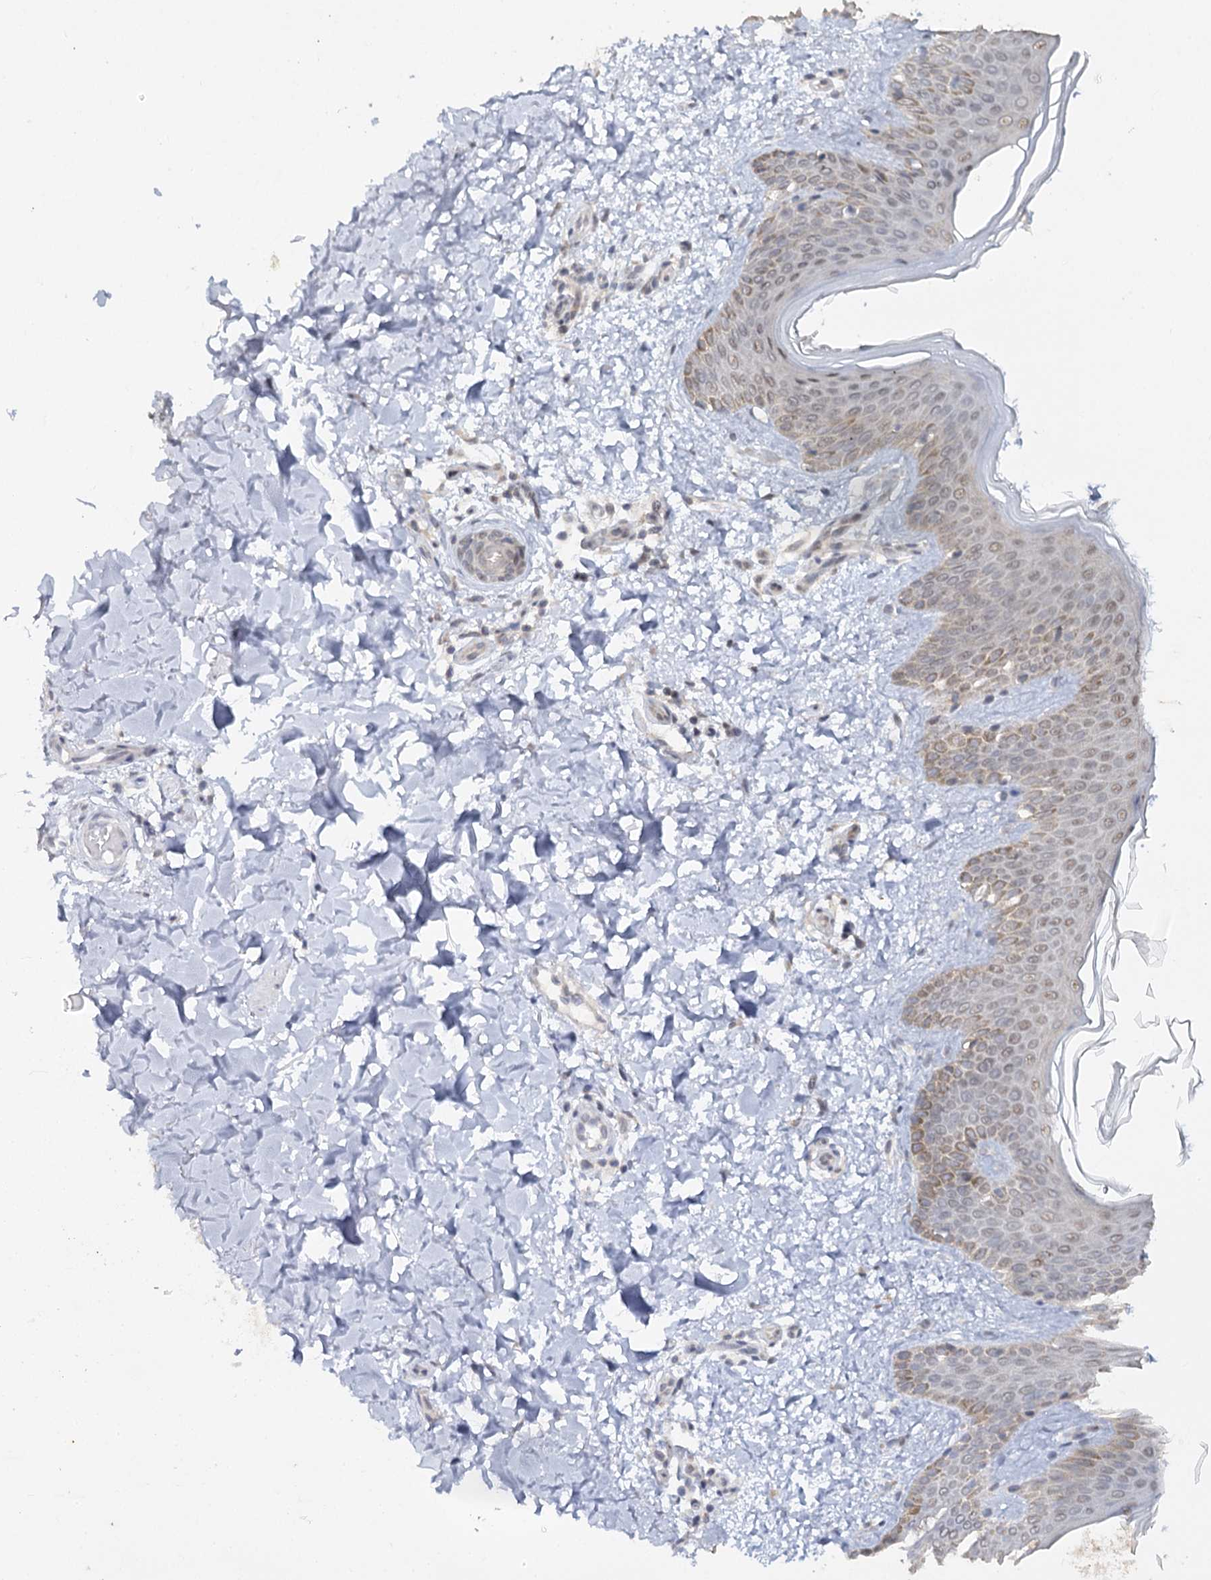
{"staining": {"intensity": "moderate", "quantity": "25%-75%", "location": "cytoplasmic/membranous"}, "tissue": "skin", "cell_type": "Fibroblasts", "image_type": "normal", "snomed": [{"axis": "morphology", "description": "Normal tissue, NOS"}, {"axis": "topography", "description": "Skin"}], "caption": "The immunohistochemical stain shows moderate cytoplasmic/membranous staining in fibroblasts of normal skin. (Brightfield microscopy of DAB IHC at high magnification).", "gene": "ZNRF3", "patient": {"sex": "male", "age": 36}}